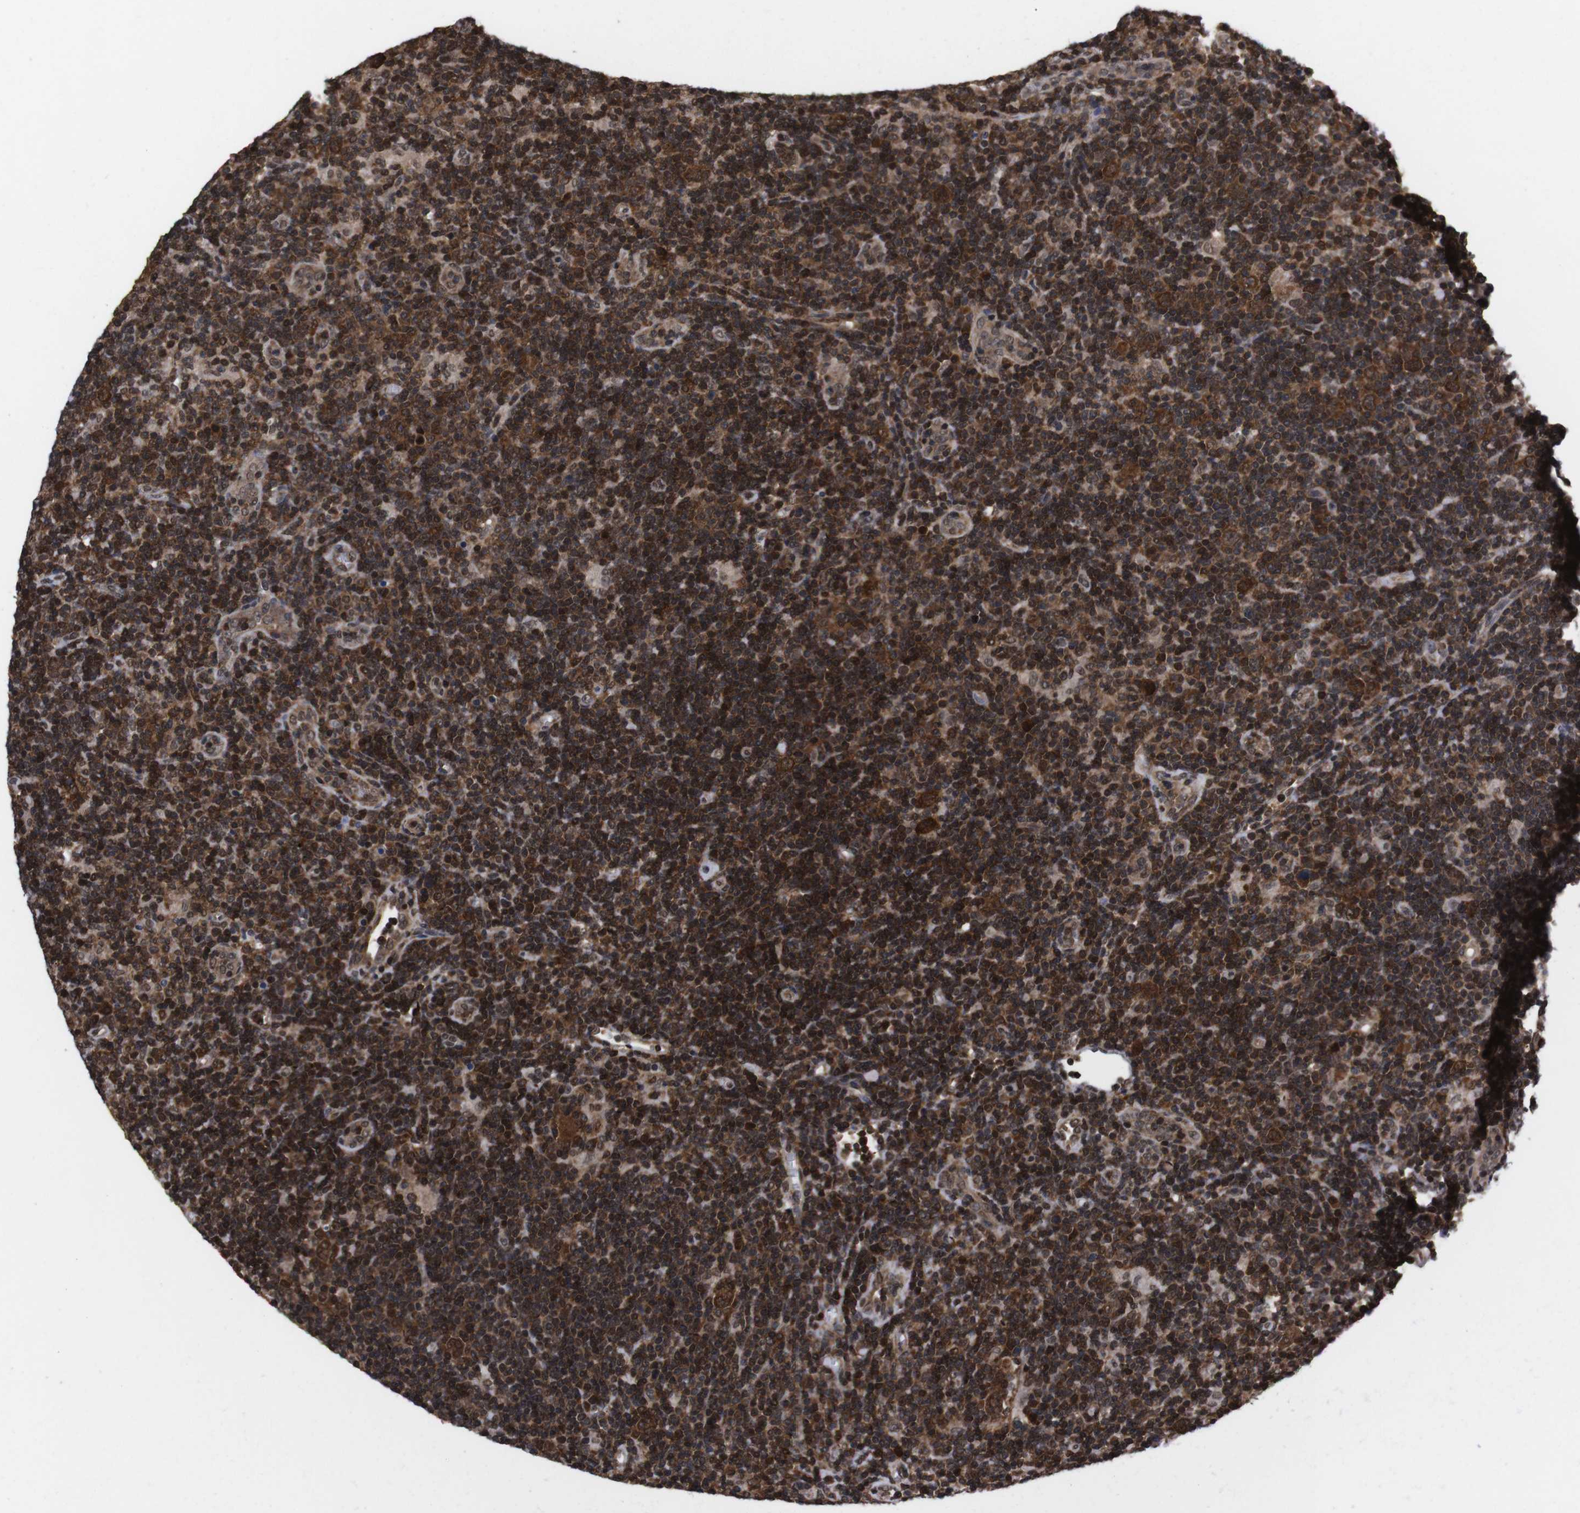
{"staining": {"intensity": "strong", "quantity": ">75%", "location": "cytoplasmic/membranous"}, "tissue": "lymphoma", "cell_type": "Tumor cells", "image_type": "cancer", "snomed": [{"axis": "morphology", "description": "Hodgkin's disease, NOS"}, {"axis": "topography", "description": "Lymph node"}], "caption": "Hodgkin's disease tissue displays strong cytoplasmic/membranous staining in approximately >75% of tumor cells, visualized by immunohistochemistry.", "gene": "UBQLN2", "patient": {"sex": "female", "age": 57}}